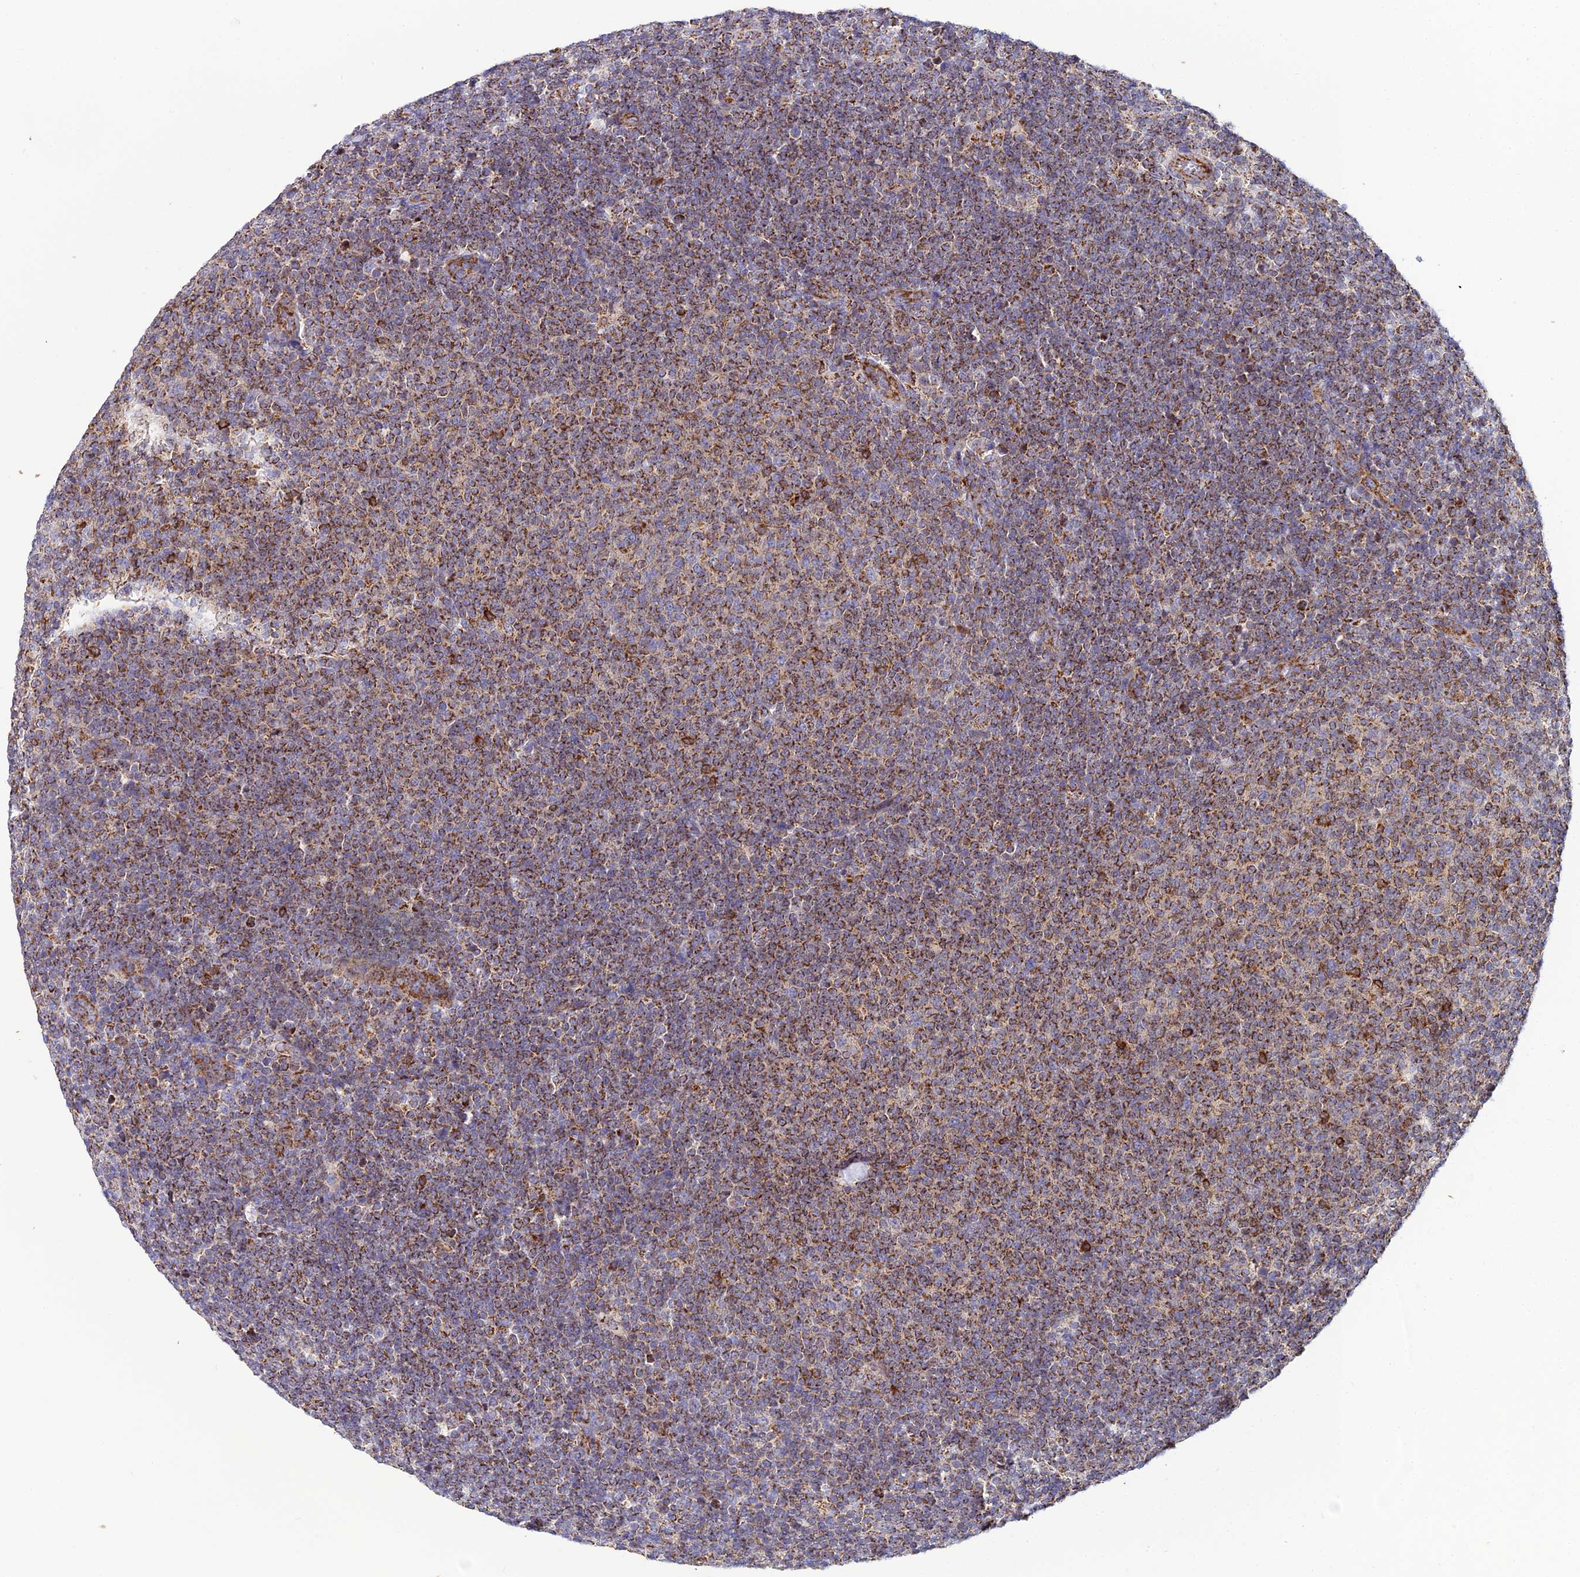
{"staining": {"intensity": "moderate", "quantity": ">75%", "location": "cytoplasmic/membranous"}, "tissue": "lymphoma", "cell_type": "Tumor cells", "image_type": "cancer", "snomed": [{"axis": "morphology", "description": "Malignant lymphoma, non-Hodgkin's type, Low grade"}, {"axis": "topography", "description": "Lymph node"}], "caption": "This is an image of immunohistochemistry staining of low-grade malignant lymphoma, non-Hodgkin's type, which shows moderate staining in the cytoplasmic/membranous of tumor cells.", "gene": "NIPSNAP3A", "patient": {"sex": "male", "age": 66}}